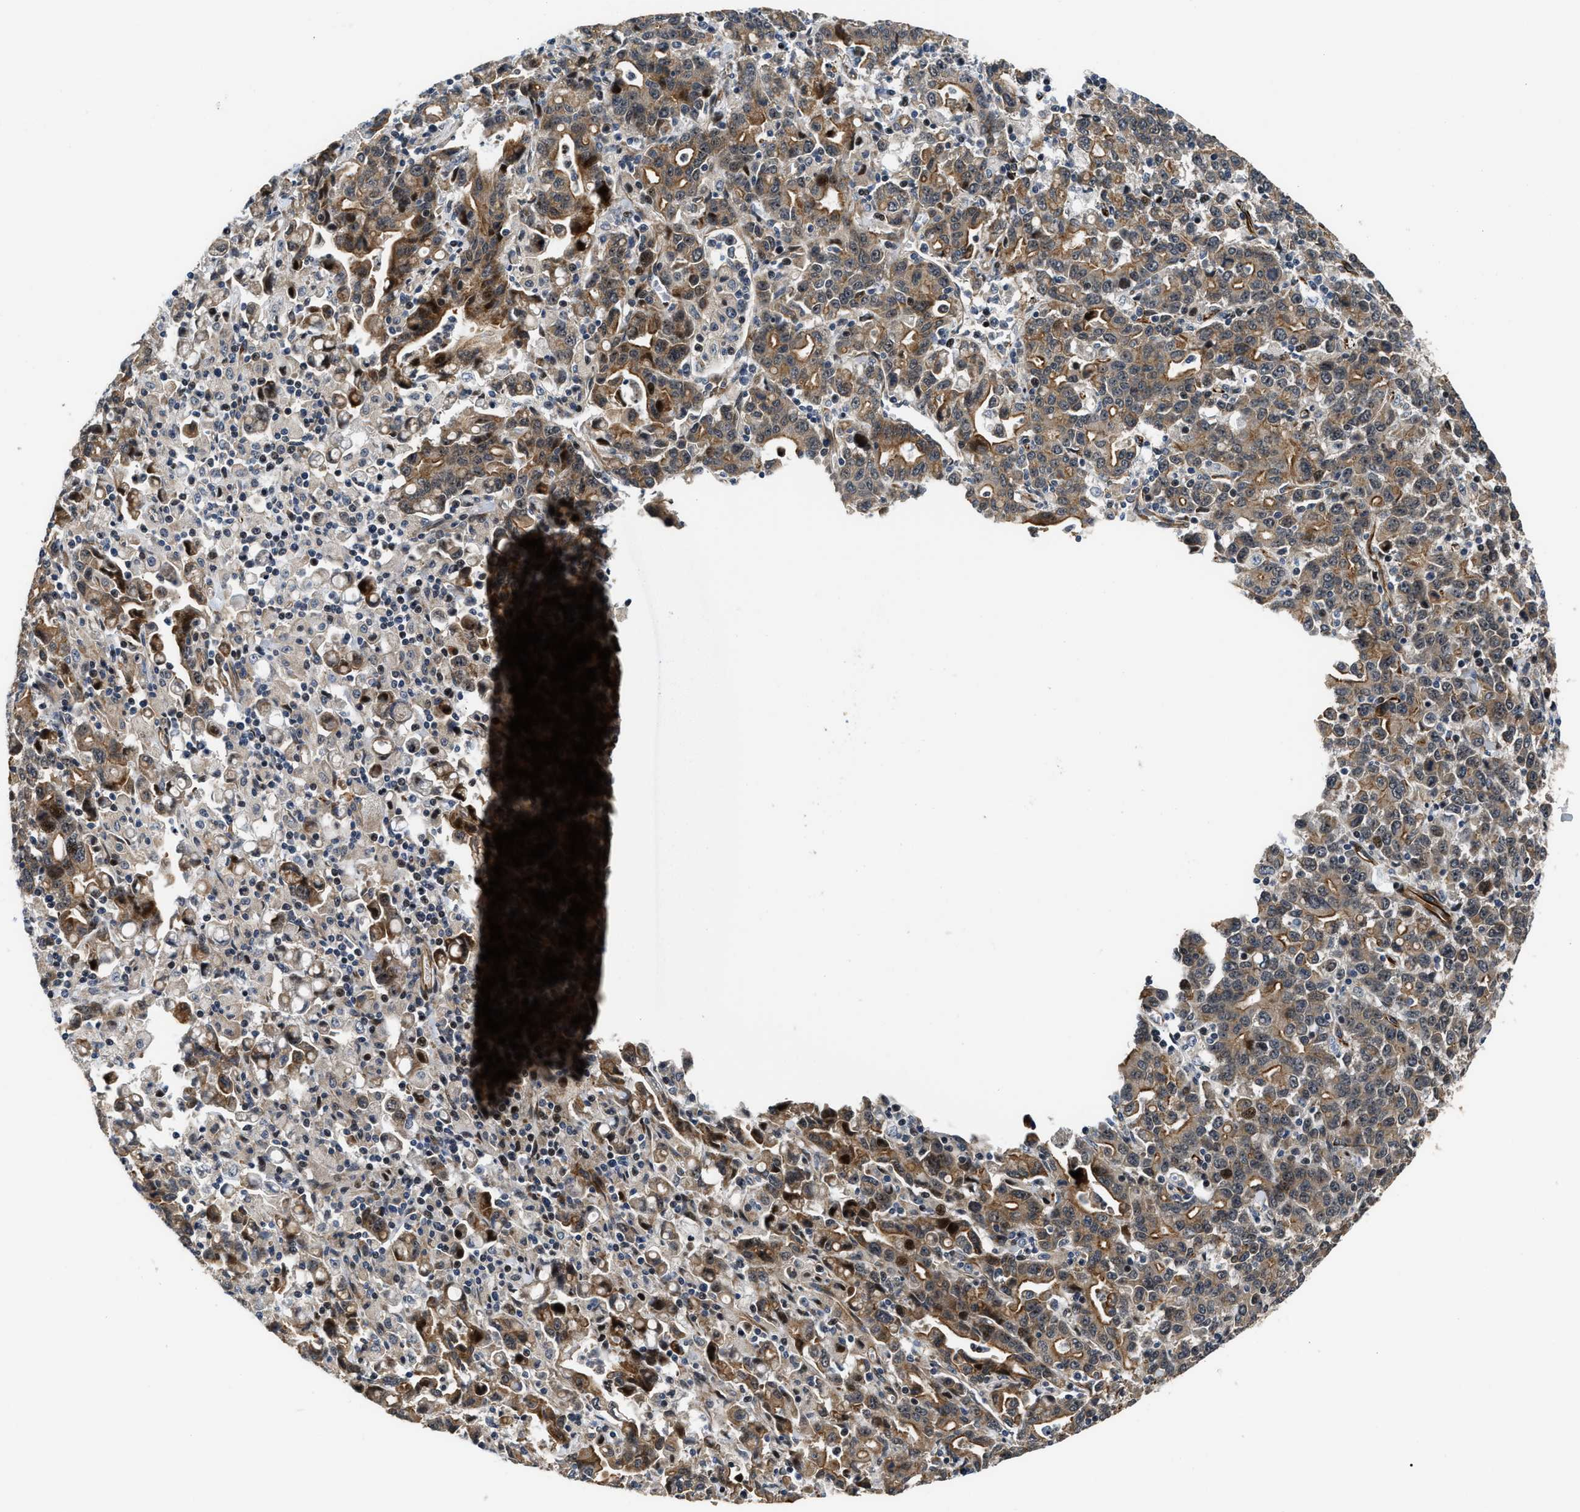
{"staining": {"intensity": "moderate", "quantity": ">75%", "location": "cytoplasmic/membranous"}, "tissue": "stomach cancer", "cell_type": "Tumor cells", "image_type": "cancer", "snomed": [{"axis": "morphology", "description": "Adenocarcinoma, NOS"}, {"axis": "topography", "description": "Stomach, upper"}], "caption": "Moderate cytoplasmic/membranous expression for a protein is identified in approximately >75% of tumor cells of adenocarcinoma (stomach) using IHC.", "gene": "ALDH3A2", "patient": {"sex": "male", "age": 69}}